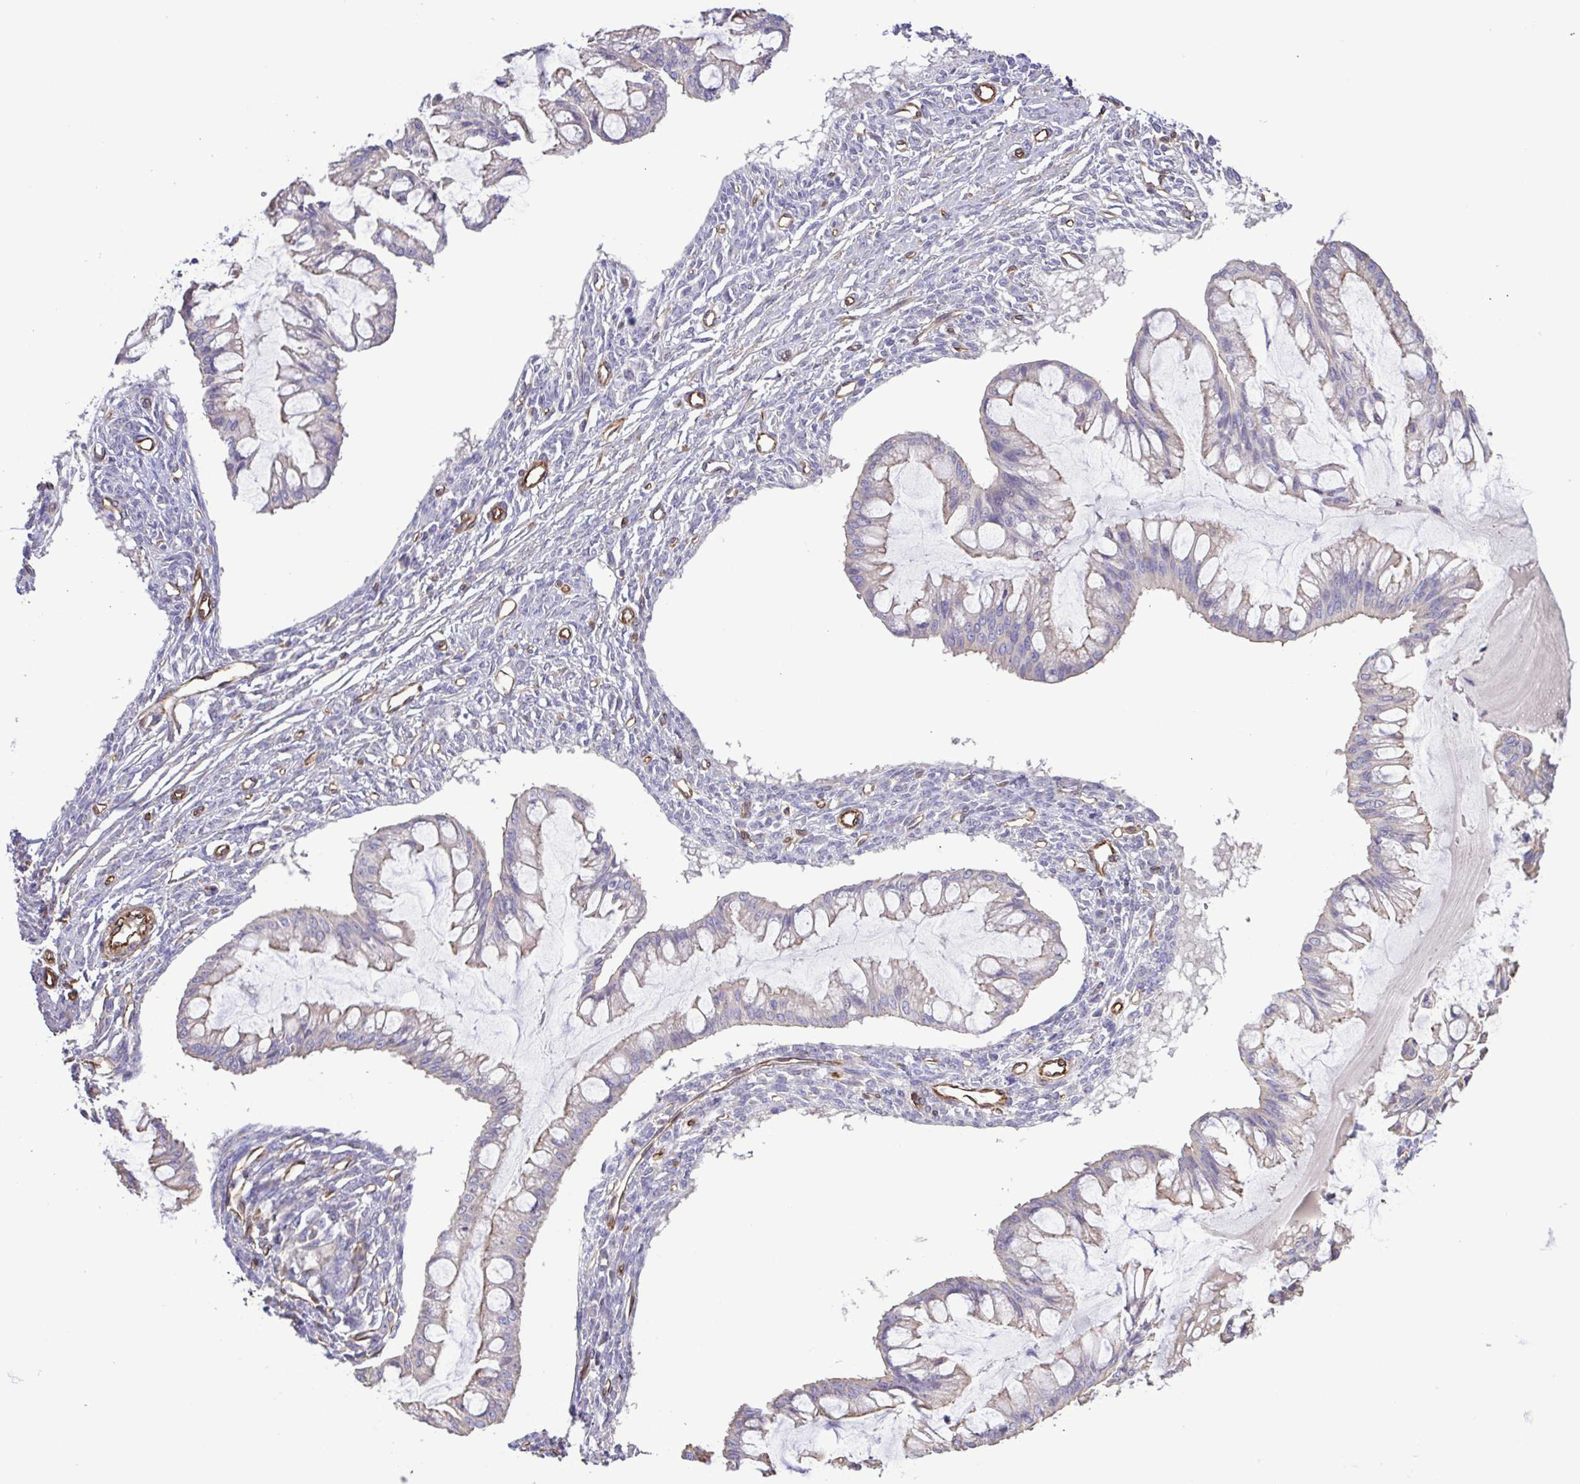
{"staining": {"intensity": "weak", "quantity": "<25%", "location": "cytoplasmic/membranous"}, "tissue": "ovarian cancer", "cell_type": "Tumor cells", "image_type": "cancer", "snomed": [{"axis": "morphology", "description": "Cystadenocarcinoma, mucinous, NOS"}, {"axis": "topography", "description": "Ovary"}], "caption": "This is an immunohistochemistry image of mucinous cystadenocarcinoma (ovarian). There is no staining in tumor cells.", "gene": "FLT1", "patient": {"sex": "female", "age": 73}}